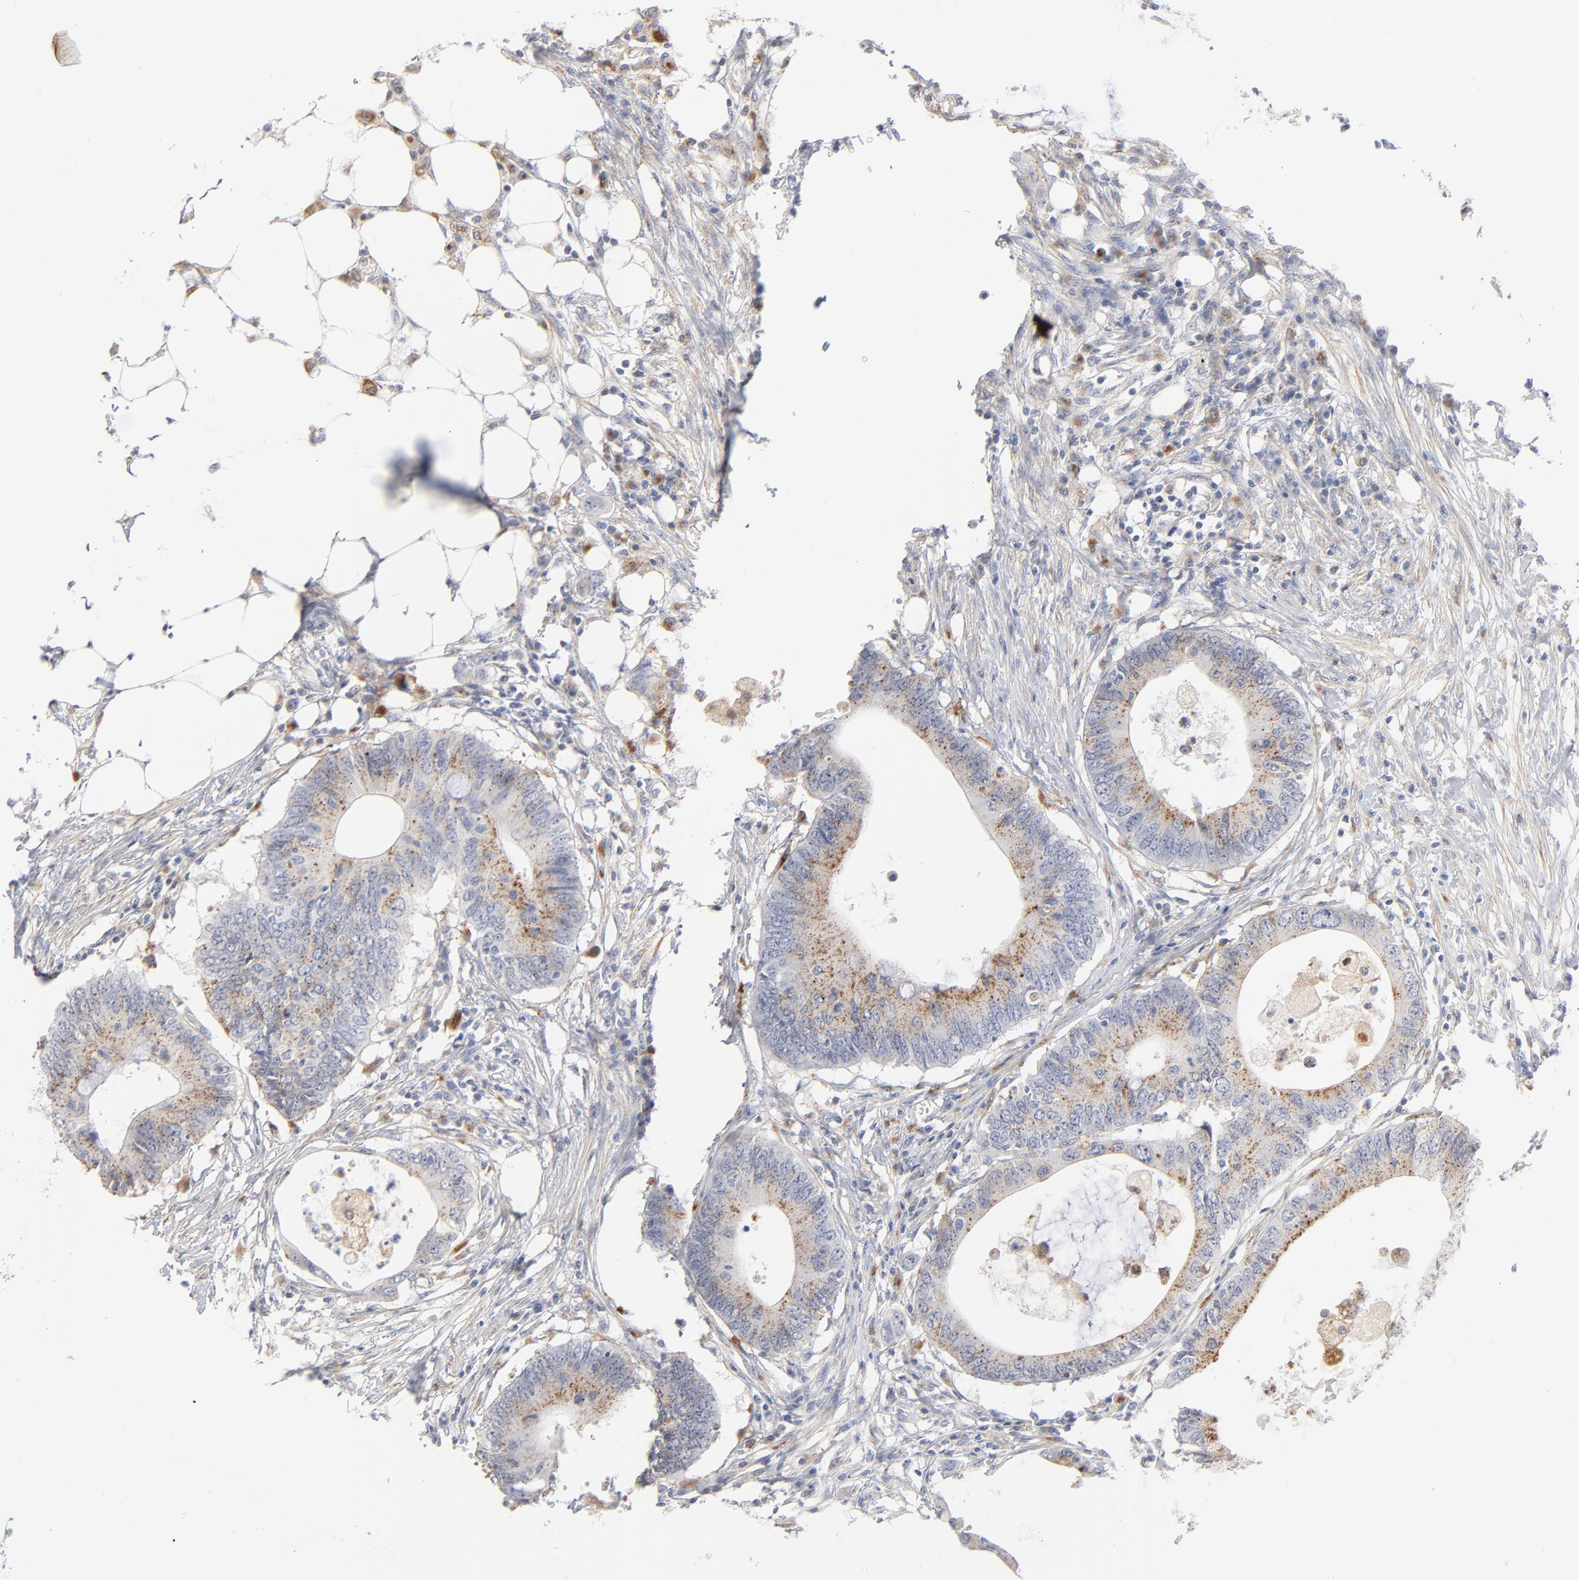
{"staining": {"intensity": "moderate", "quantity": "25%-75%", "location": "cytoplasmic/membranous"}, "tissue": "colorectal cancer", "cell_type": "Tumor cells", "image_type": "cancer", "snomed": [{"axis": "morphology", "description": "Adenocarcinoma, NOS"}, {"axis": "topography", "description": "Colon"}], "caption": "The micrograph demonstrates staining of colorectal cancer, revealing moderate cytoplasmic/membranous protein positivity (brown color) within tumor cells. (IHC, brightfield microscopy, high magnification).", "gene": "LTBP2", "patient": {"sex": "male", "age": 71}}